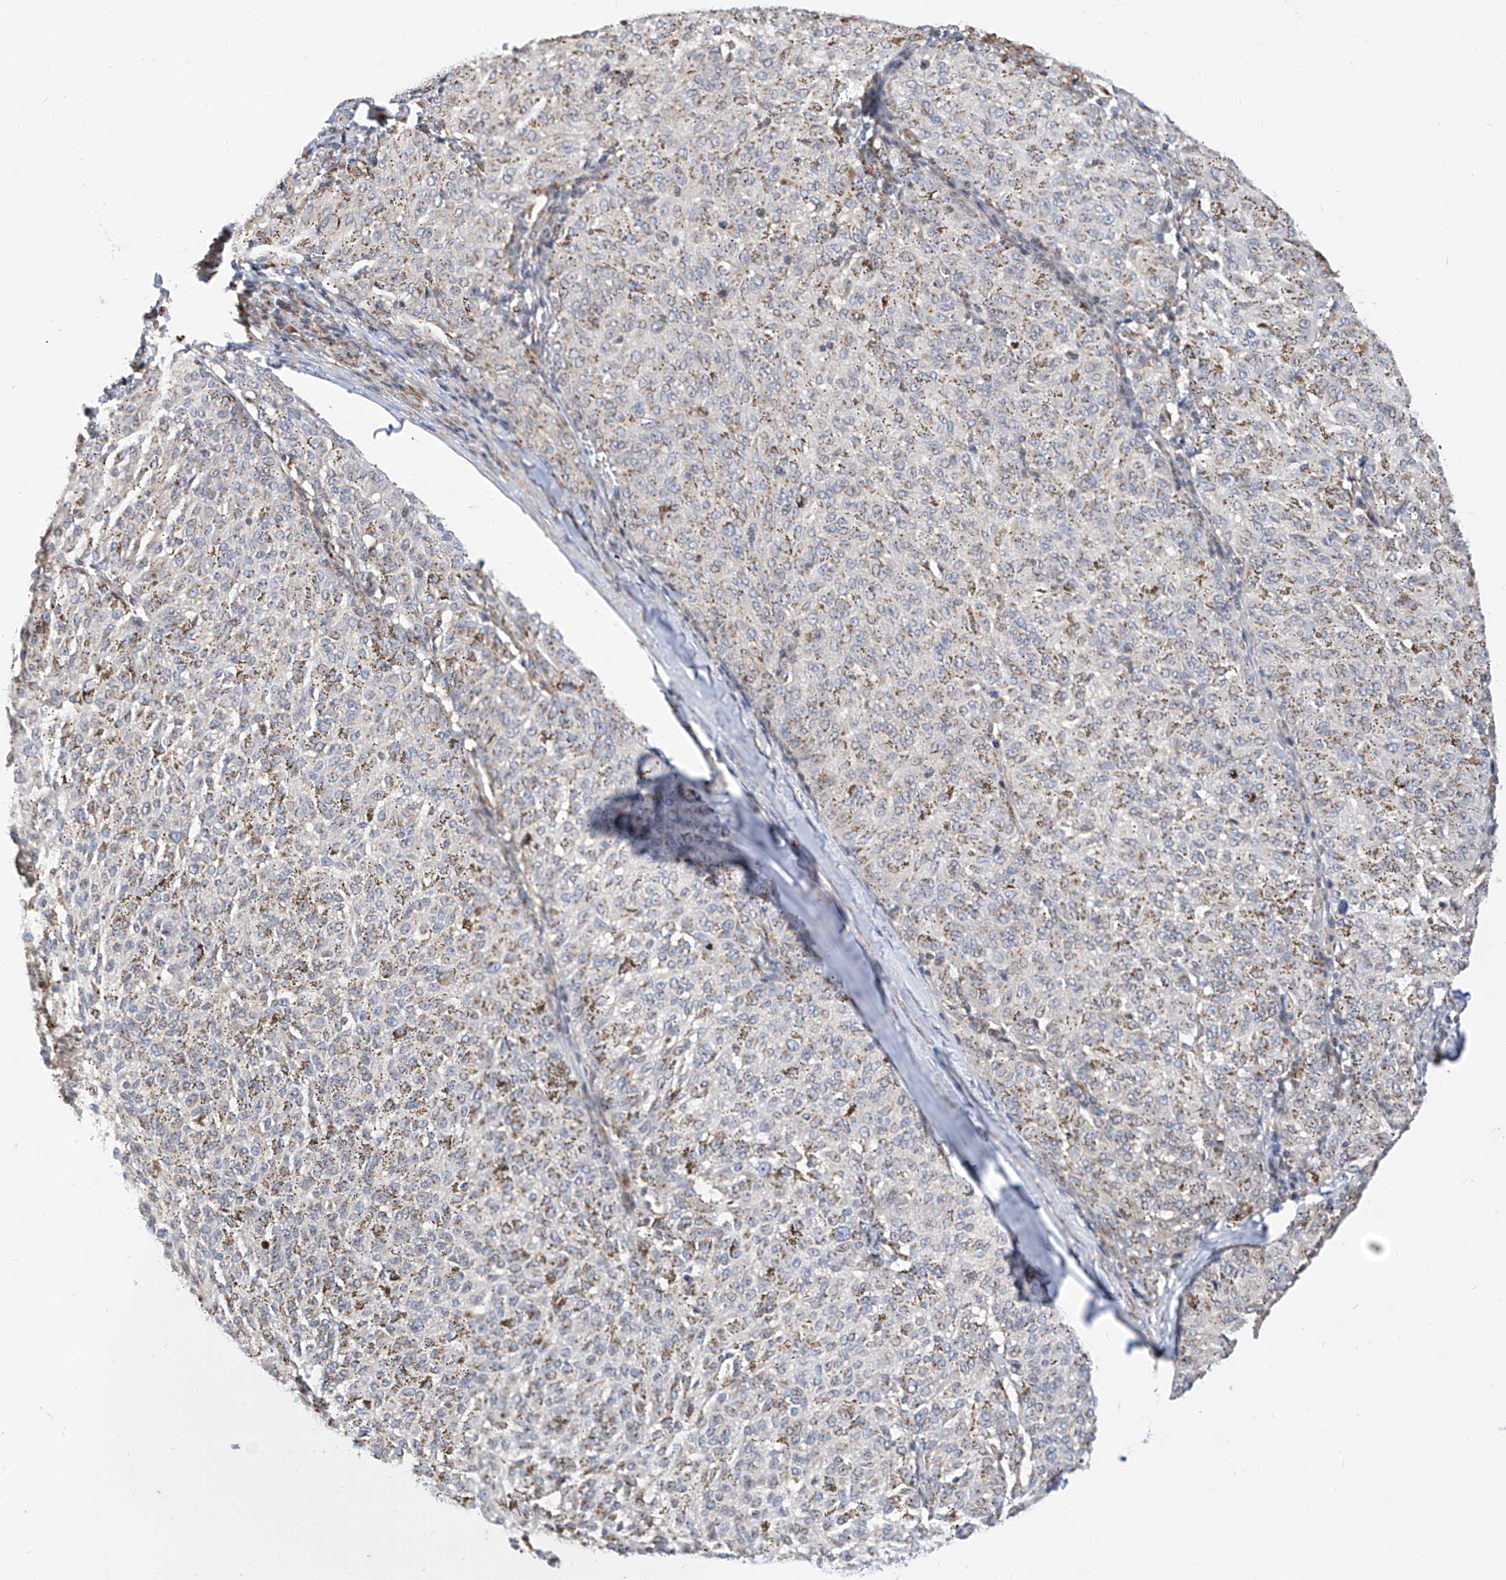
{"staining": {"intensity": "weak", "quantity": ">75%", "location": "cytoplasmic/membranous"}, "tissue": "melanoma", "cell_type": "Tumor cells", "image_type": "cancer", "snomed": [{"axis": "morphology", "description": "Malignant melanoma, NOS"}, {"axis": "topography", "description": "Skin"}], "caption": "This histopathology image reveals IHC staining of human malignant melanoma, with low weak cytoplasmic/membranous positivity in approximately >75% of tumor cells.", "gene": "TTLL8", "patient": {"sex": "female", "age": 72}}